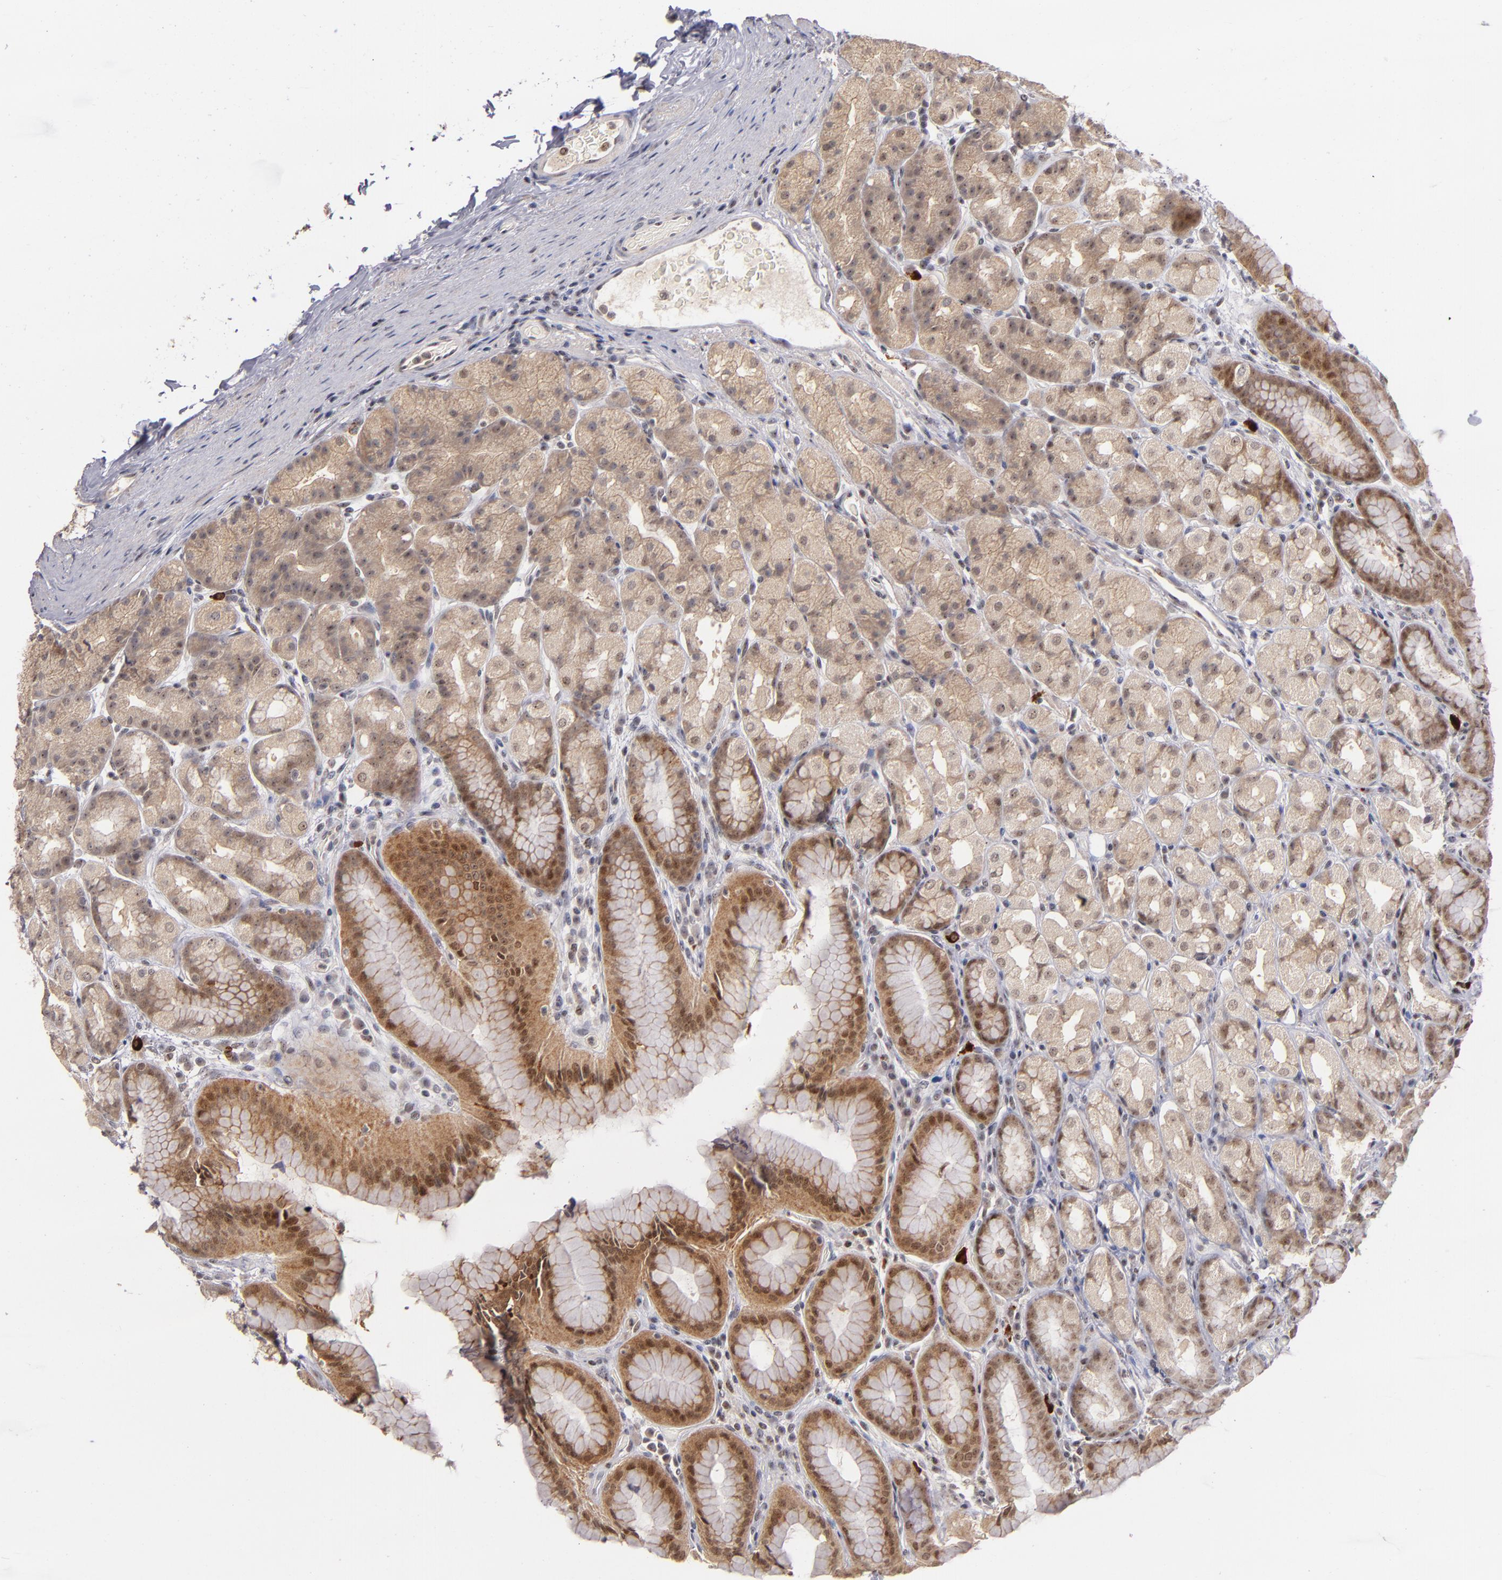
{"staining": {"intensity": "moderate", "quantity": ">75%", "location": "cytoplasmic/membranous,nuclear"}, "tissue": "stomach", "cell_type": "Glandular cells", "image_type": "normal", "snomed": [{"axis": "morphology", "description": "Normal tissue, NOS"}, {"axis": "topography", "description": "Stomach, upper"}], "caption": "Moderate cytoplasmic/membranous,nuclear expression for a protein is present in about >75% of glandular cells of benign stomach using IHC.", "gene": "PCNX4", "patient": {"sex": "male", "age": 68}}